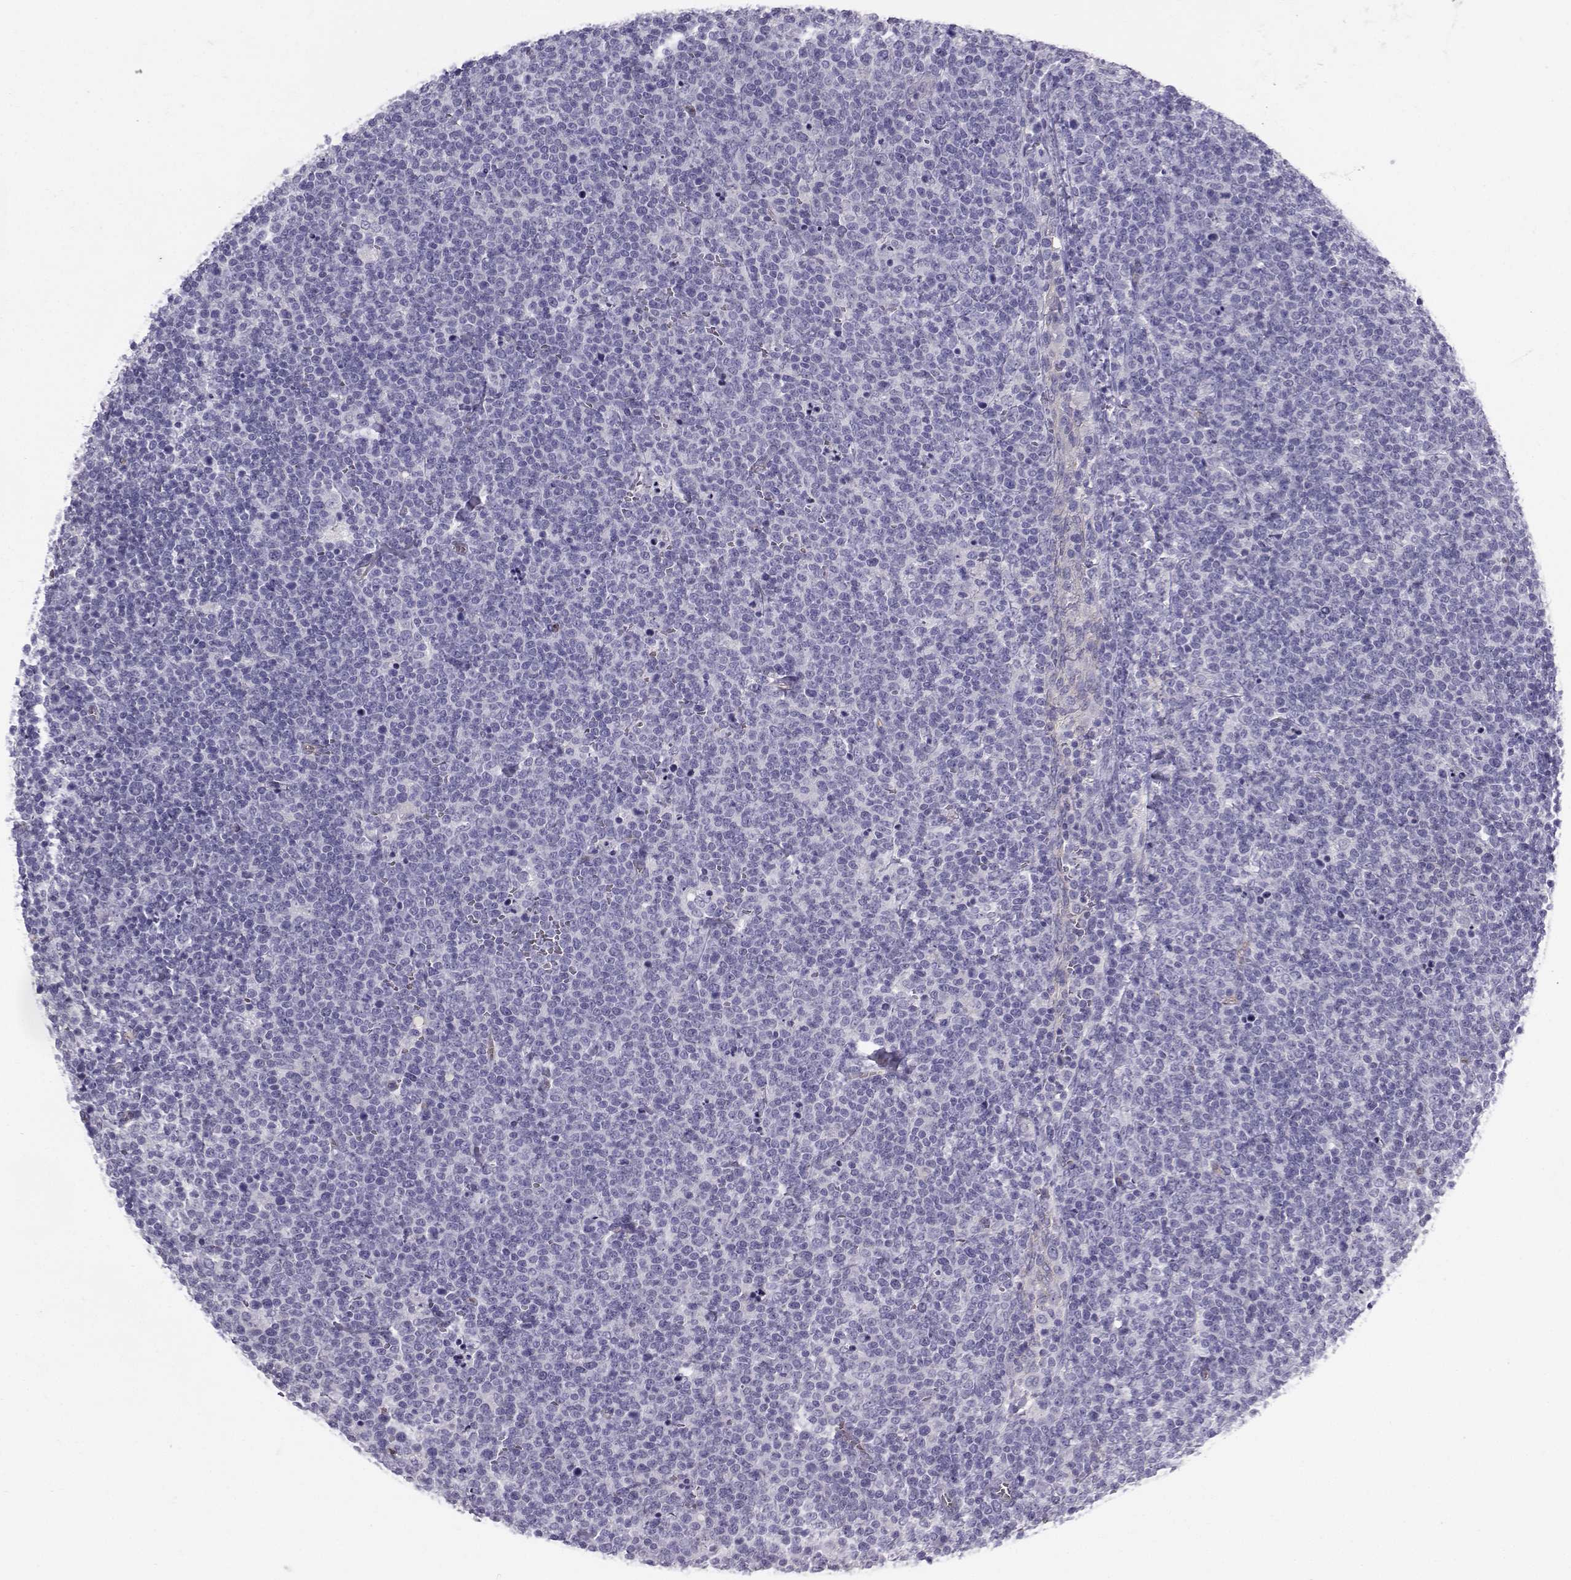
{"staining": {"intensity": "negative", "quantity": "none", "location": "none"}, "tissue": "lymphoma", "cell_type": "Tumor cells", "image_type": "cancer", "snomed": [{"axis": "morphology", "description": "Malignant lymphoma, non-Hodgkin's type, High grade"}, {"axis": "topography", "description": "Lymph node"}], "caption": "IHC micrograph of neoplastic tissue: human high-grade malignant lymphoma, non-Hodgkin's type stained with DAB (3,3'-diaminobenzidine) displays no significant protein expression in tumor cells.", "gene": "CLUL1", "patient": {"sex": "male", "age": 61}}